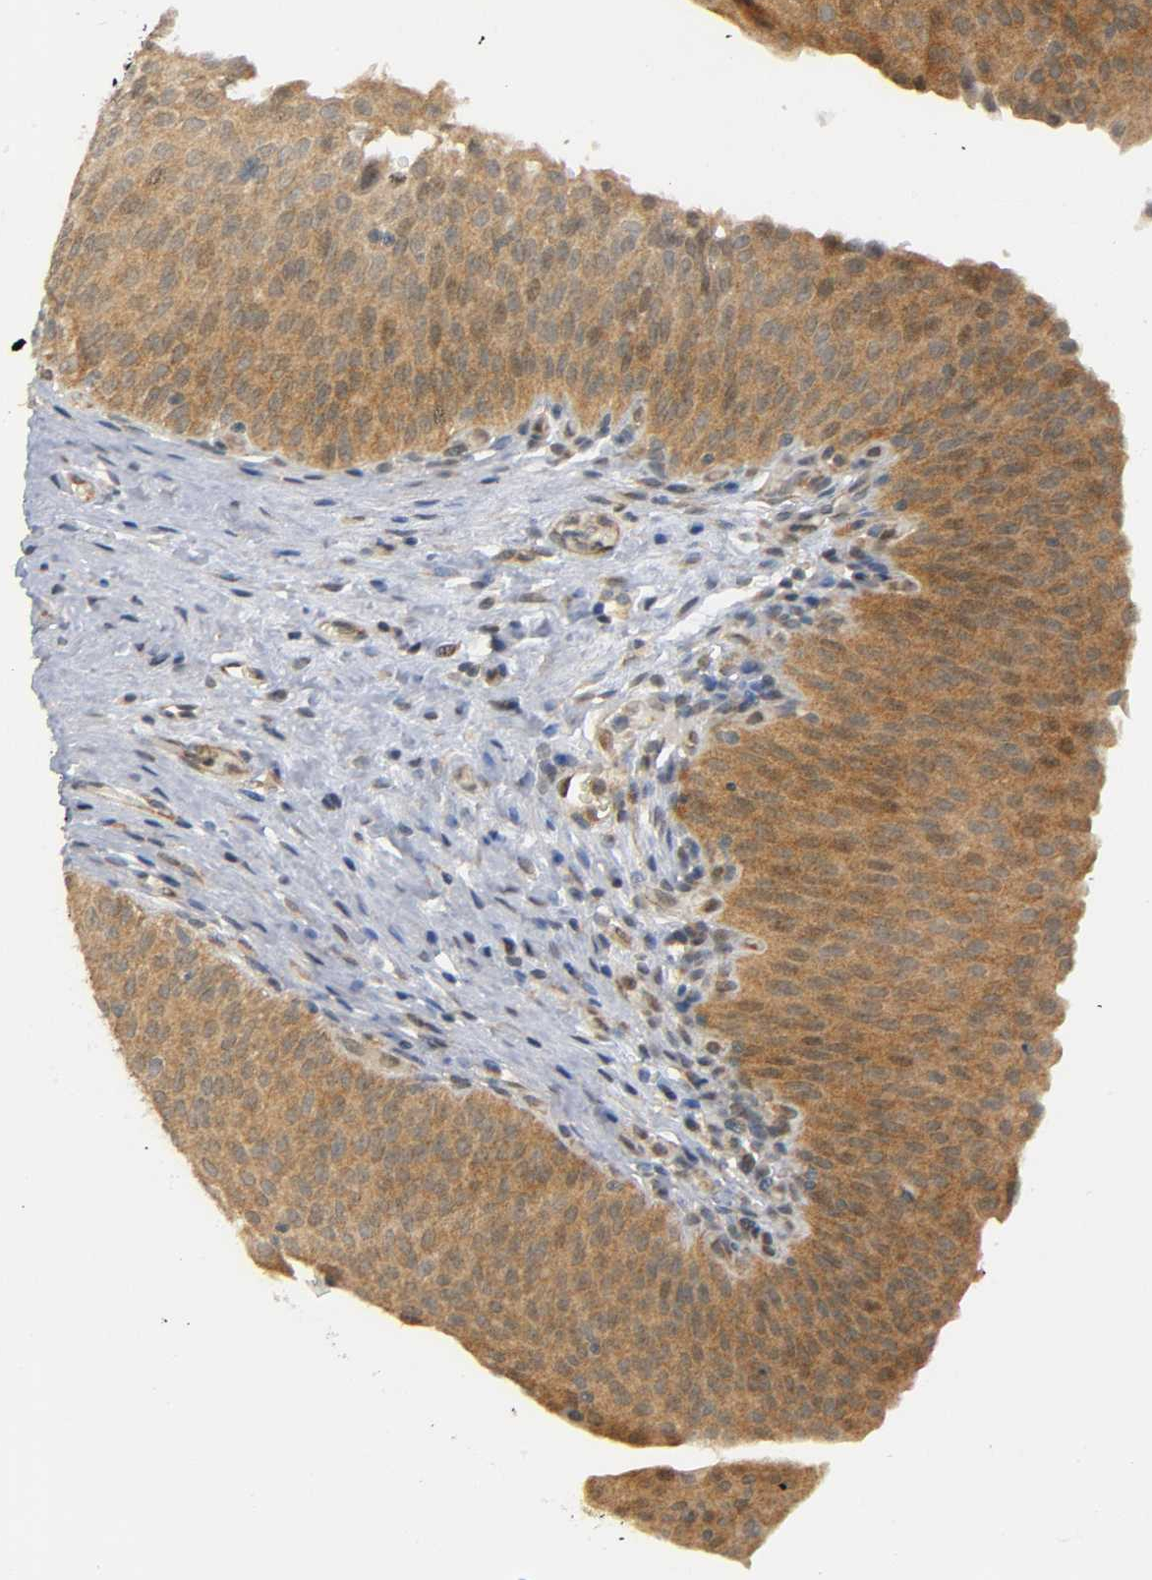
{"staining": {"intensity": "moderate", "quantity": ">75%", "location": "cytoplasmic/membranous"}, "tissue": "urinary bladder", "cell_type": "Urothelial cells", "image_type": "normal", "snomed": [{"axis": "morphology", "description": "Normal tissue, NOS"}, {"axis": "morphology", "description": "Dysplasia, NOS"}, {"axis": "topography", "description": "Urinary bladder"}], "caption": "This photomicrograph exhibits IHC staining of benign urinary bladder, with medium moderate cytoplasmic/membranous staining in approximately >75% of urothelial cells.", "gene": "MAPK8", "patient": {"sex": "male", "age": 35}}